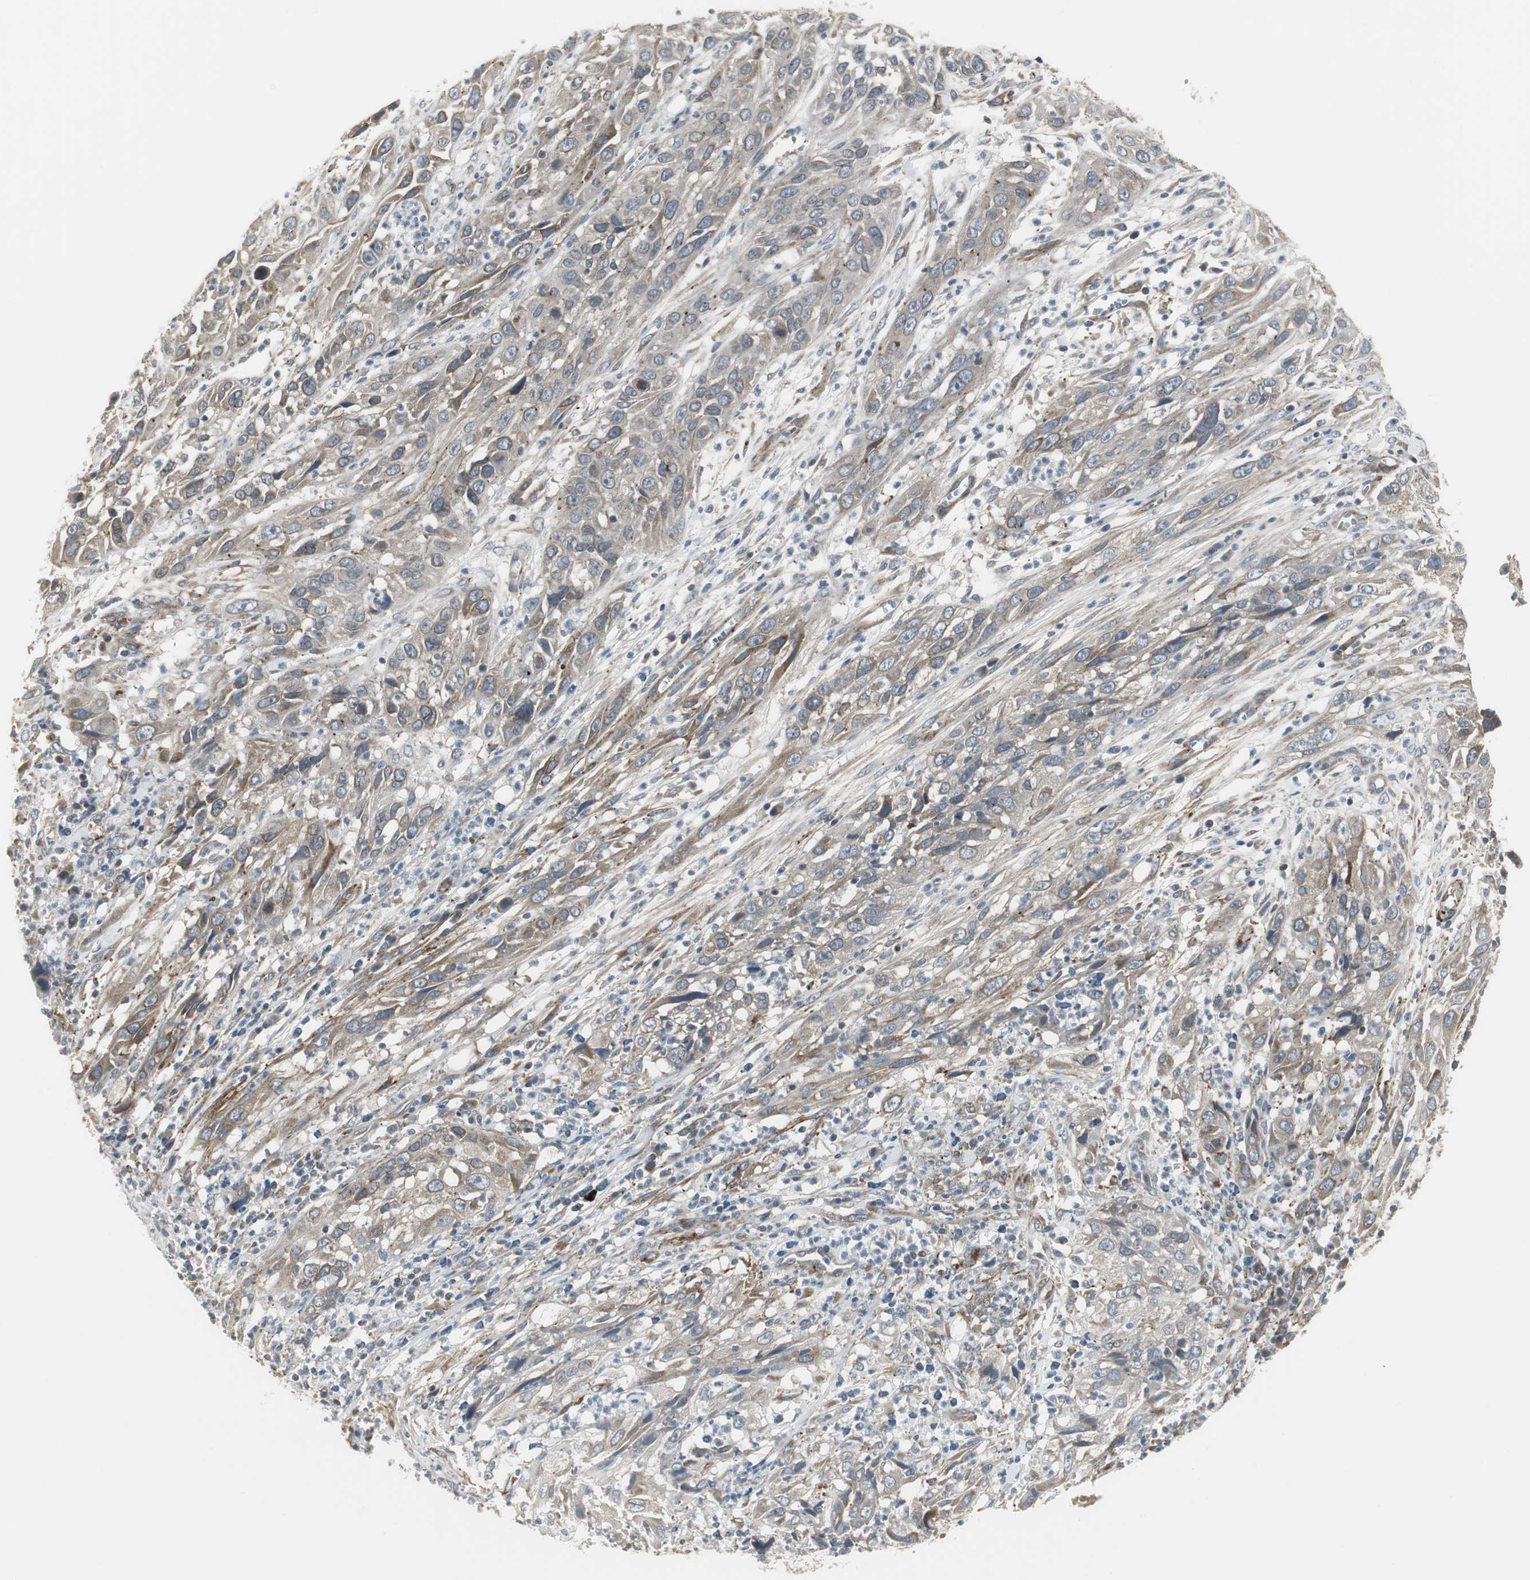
{"staining": {"intensity": "weak", "quantity": ">75%", "location": "cytoplasmic/membranous"}, "tissue": "cervical cancer", "cell_type": "Tumor cells", "image_type": "cancer", "snomed": [{"axis": "morphology", "description": "Squamous cell carcinoma, NOS"}, {"axis": "topography", "description": "Cervix"}], "caption": "Immunohistochemical staining of squamous cell carcinoma (cervical) exhibits low levels of weak cytoplasmic/membranous protein expression in about >75% of tumor cells.", "gene": "SCYL3", "patient": {"sex": "female", "age": 32}}